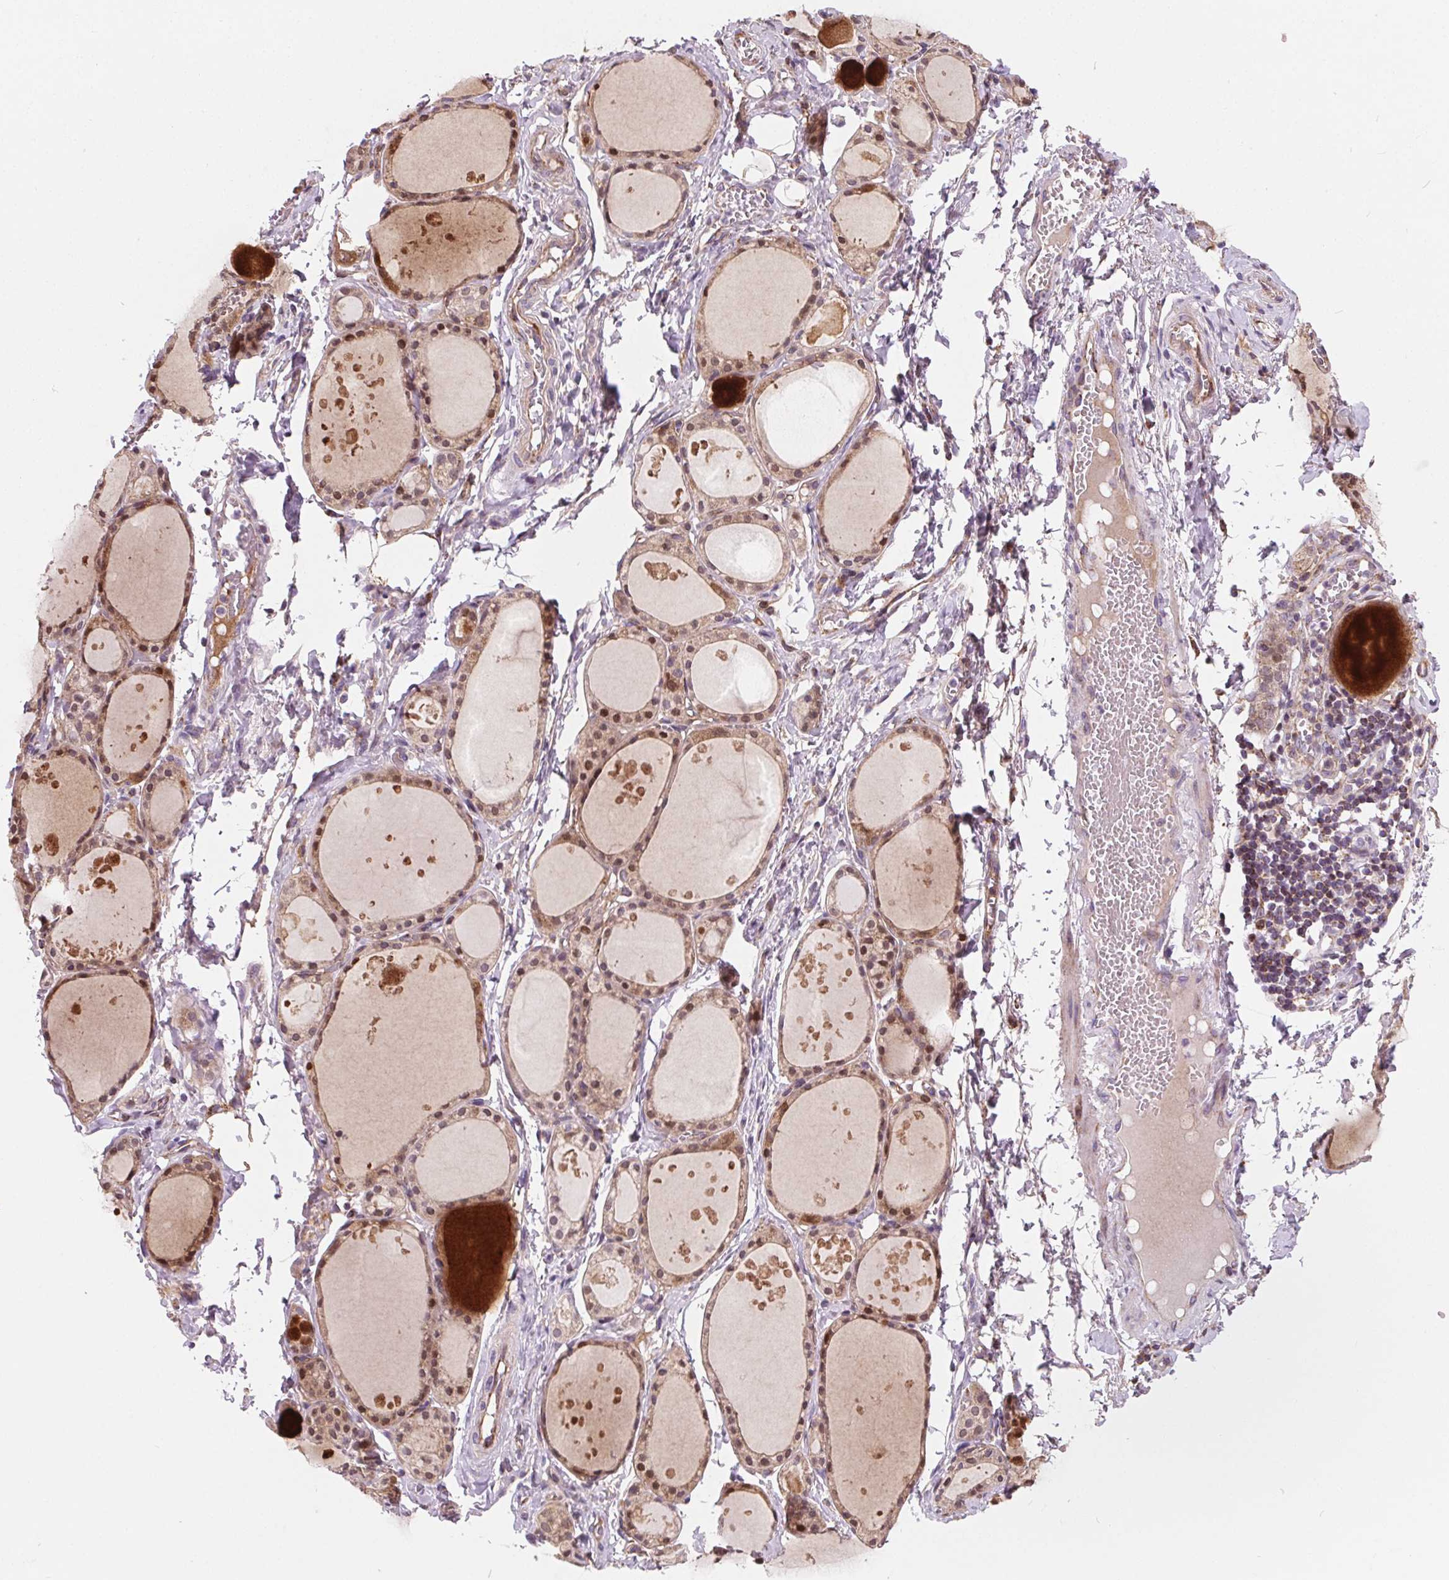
{"staining": {"intensity": "moderate", "quantity": ">75%", "location": "cytoplasmic/membranous"}, "tissue": "thyroid gland", "cell_type": "Glandular cells", "image_type": "normal", "snomed": [{"axis": "morphology", "description": "Normal tissue, NOS"}, {"axis": "topography", "description": "Thyroid gland"}], "caption": "Immunohistochemistry (DAB) staining of unremarkable thyroid gland displays moderate cytoplasmic/membranous protein expression in approximately >75% of glandular cells.", "gene": "GOLT1B", "patient": {"sex": "male", "age": 68}}